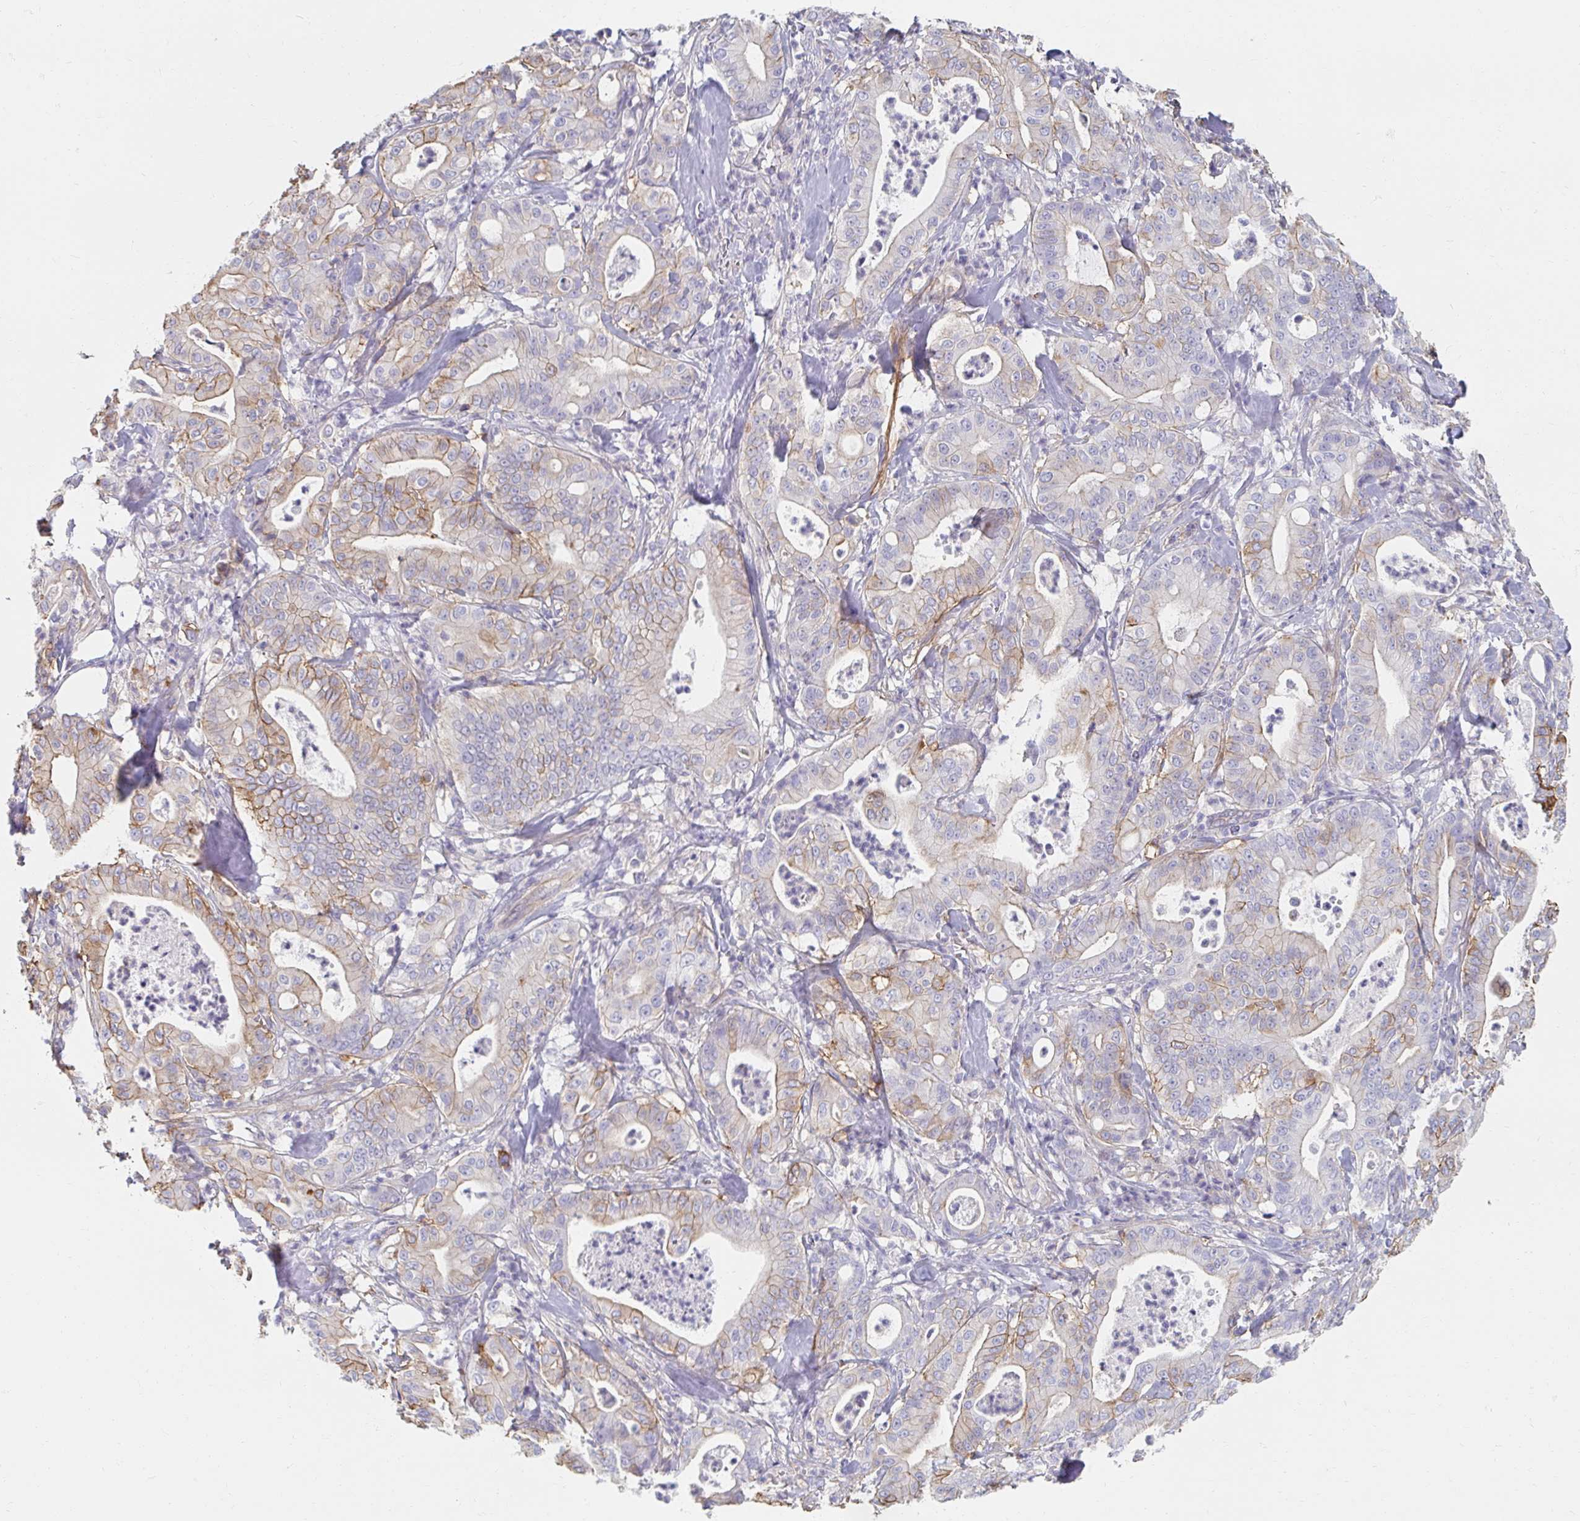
{"staining": {"intensity": "moderate", "quantity": "25%-75%", "location": "cytoplasmic/membranous"}, "tissue": "pancreatic cancer", "cell_type": "Tumor cells", "image_type": "cancer", "snomed": [{"axis": "morphology", "description": "Adenocarcinoma, NOS"}, {"axis": "topography", "description": "Pancreas"}], "caption": "Pancreatic cancer was stained to show a protein in brown. There is medium levels of moderate cytoplasmic/membranous positivity in about 25%-75% of tumor cells.", "gene": "MYLK2", "patient": {"sex": "male", "age": 71}}